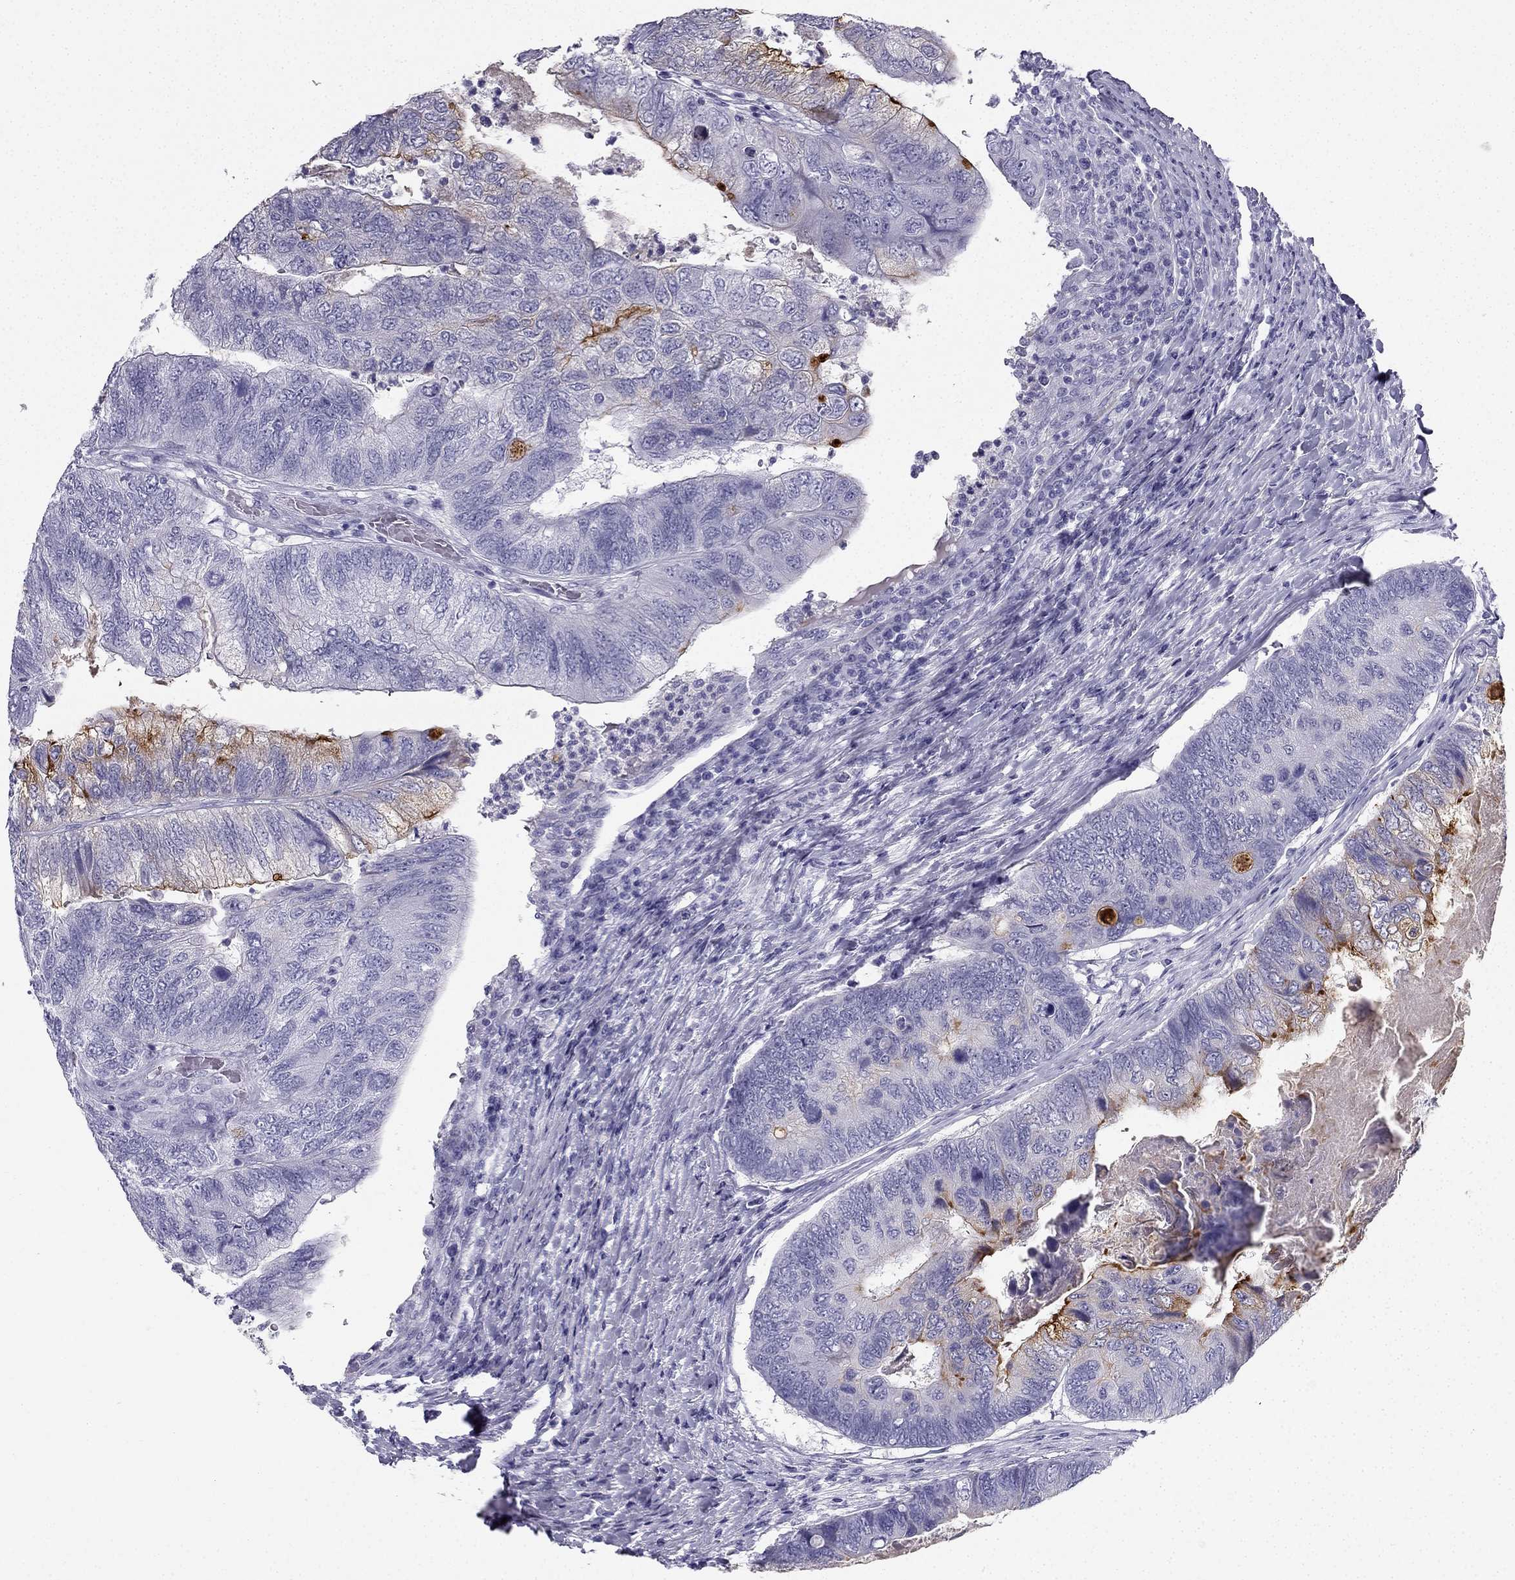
{"staining": {"intensity": "negative", "quantity": "none", "location": "none"}, "tissue": "colorectal cancer", "cell_type": "Tumor cells", "image_type": "cancer", "snomed": [{"axis": "morphology", "description": "Adenocarcinoma, NOS"}, {"axis": "topography", "description": "Colon"}], "caption": "DAB (3,3'-diaminobenzidine) immunohistochemical staining of human colorectal cancer (adenocarcinoma) shows no significant positivity in tumor cells.", "gene": "TFF3", "patient": {"sex": "female", "age": 67}}